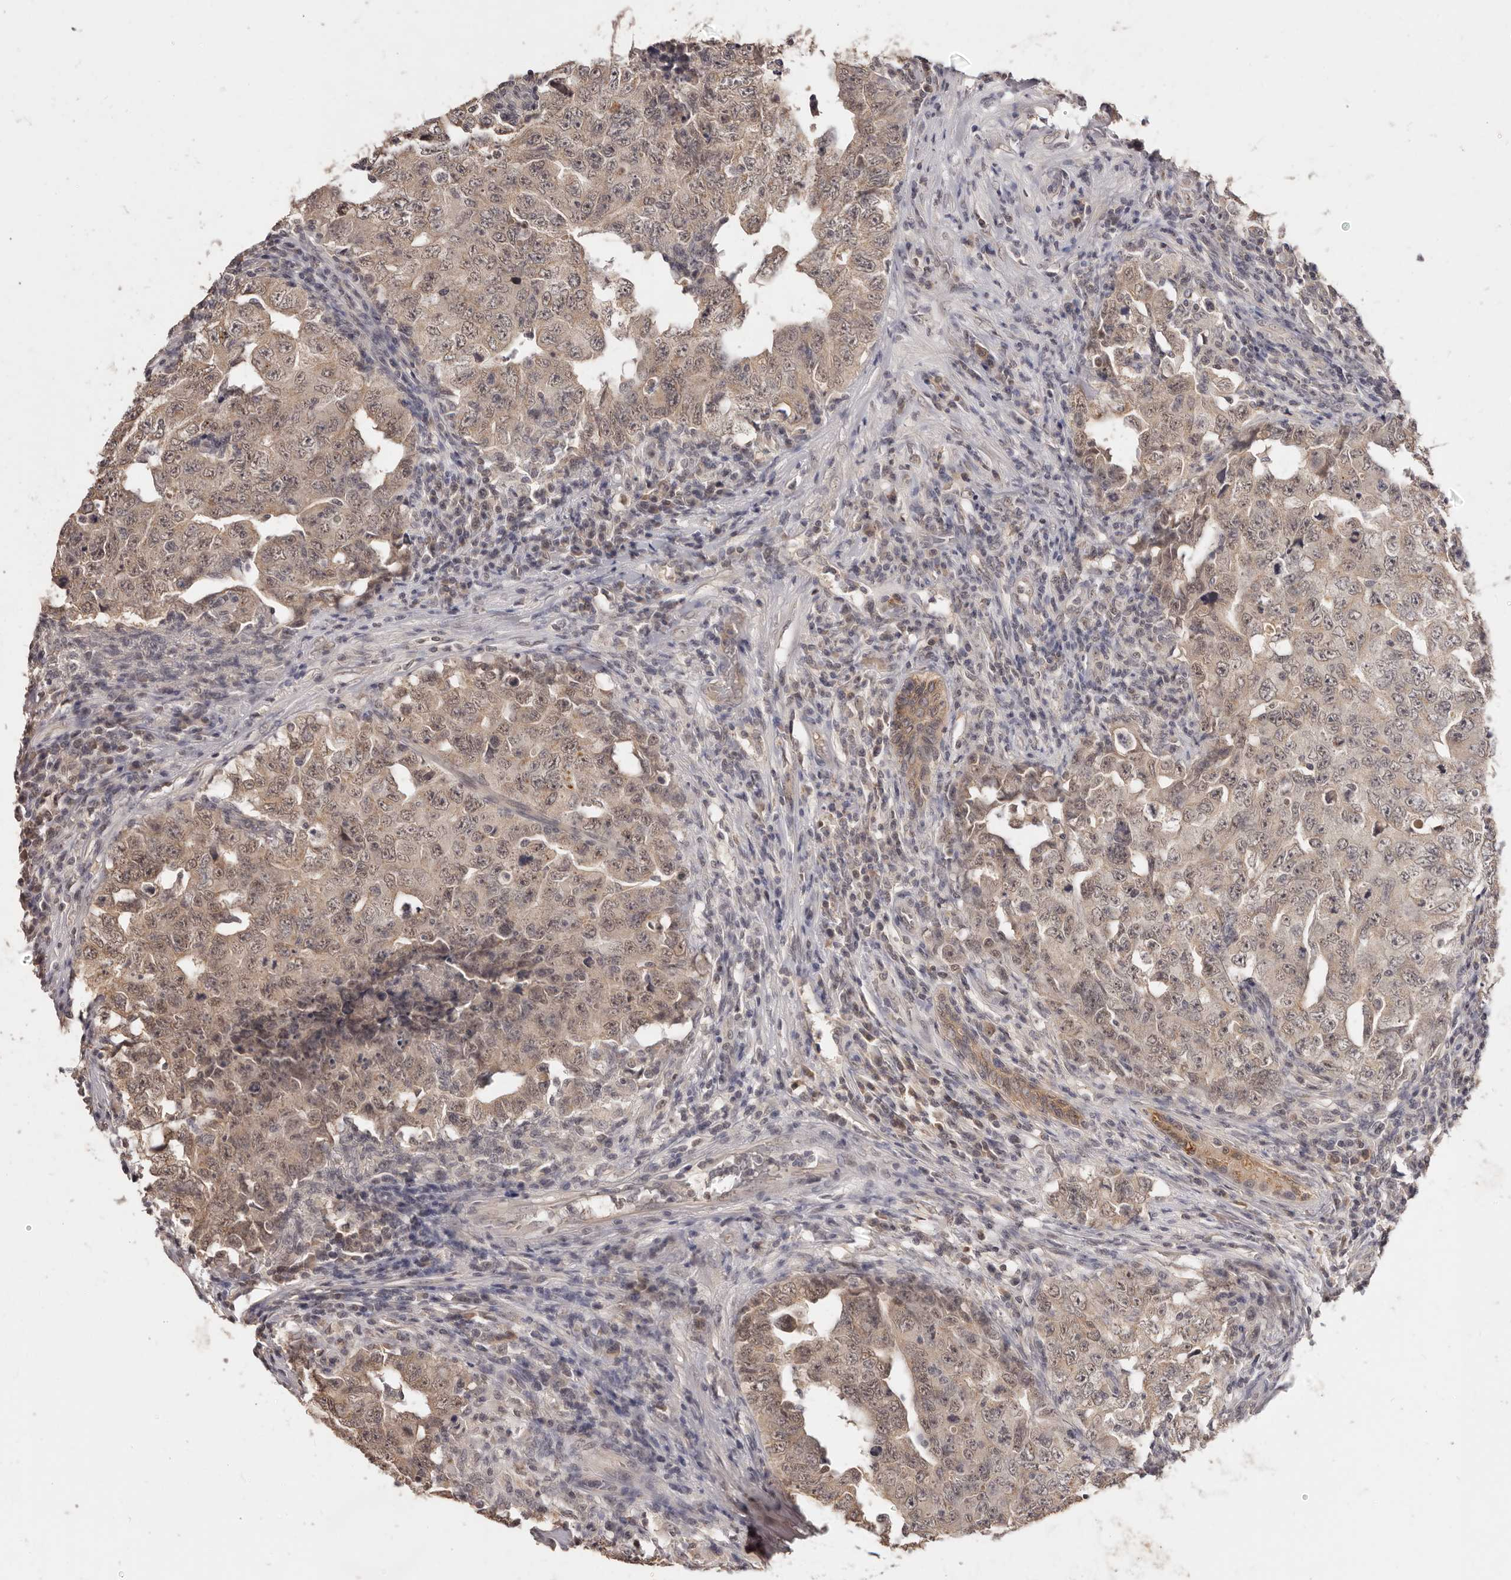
{"staining": {"intensity": "weak", "quantity": ">75%", "location": "cytoplasmic/membranous,nuclear"}, "tissue": "testis cancer", "cell_type": "Tumor cells", "image_type": "cancer", "snomed": [{"axis": "morphology", "description": "Carcinoma, Embryonal, NOS"}, {"axis": "topography", "description": "Testis"}], "caption": "Testis embryonal carcinoma stained with DAB (3,3'-diaminobenzidine) immunohistochemistry (IHC) exhibits low levels of weak cytoplasmic/membranous and nuclear staining in approximately >75% of tumor cells. (DAB (3,3'-diaminobenzidine) IHC, brown staining for protein, blue staining for nuclei).", "gene": "TSPAN13", "patient": {"sex": "male", "age": 26}}